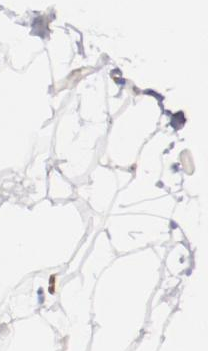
{"staining": {"intensity": "strong", "quantity": ">75%", "location": "nuclear"}, "tissue": "adipose tissue", "cell_type": "Adipocytes", "image_type": "normal", "snomed": [{"axis": "morphology", "description": "Normal tissue, NOS"}, {"axis": "topography", "description": "Breast"}], "caption": "Protein staining of normal adipose tissue reveals strong nuclear positivity in approximately >75% of adipocytes.", "gene": "STAG2", "patient": {"sex": "female", "age": 22}}